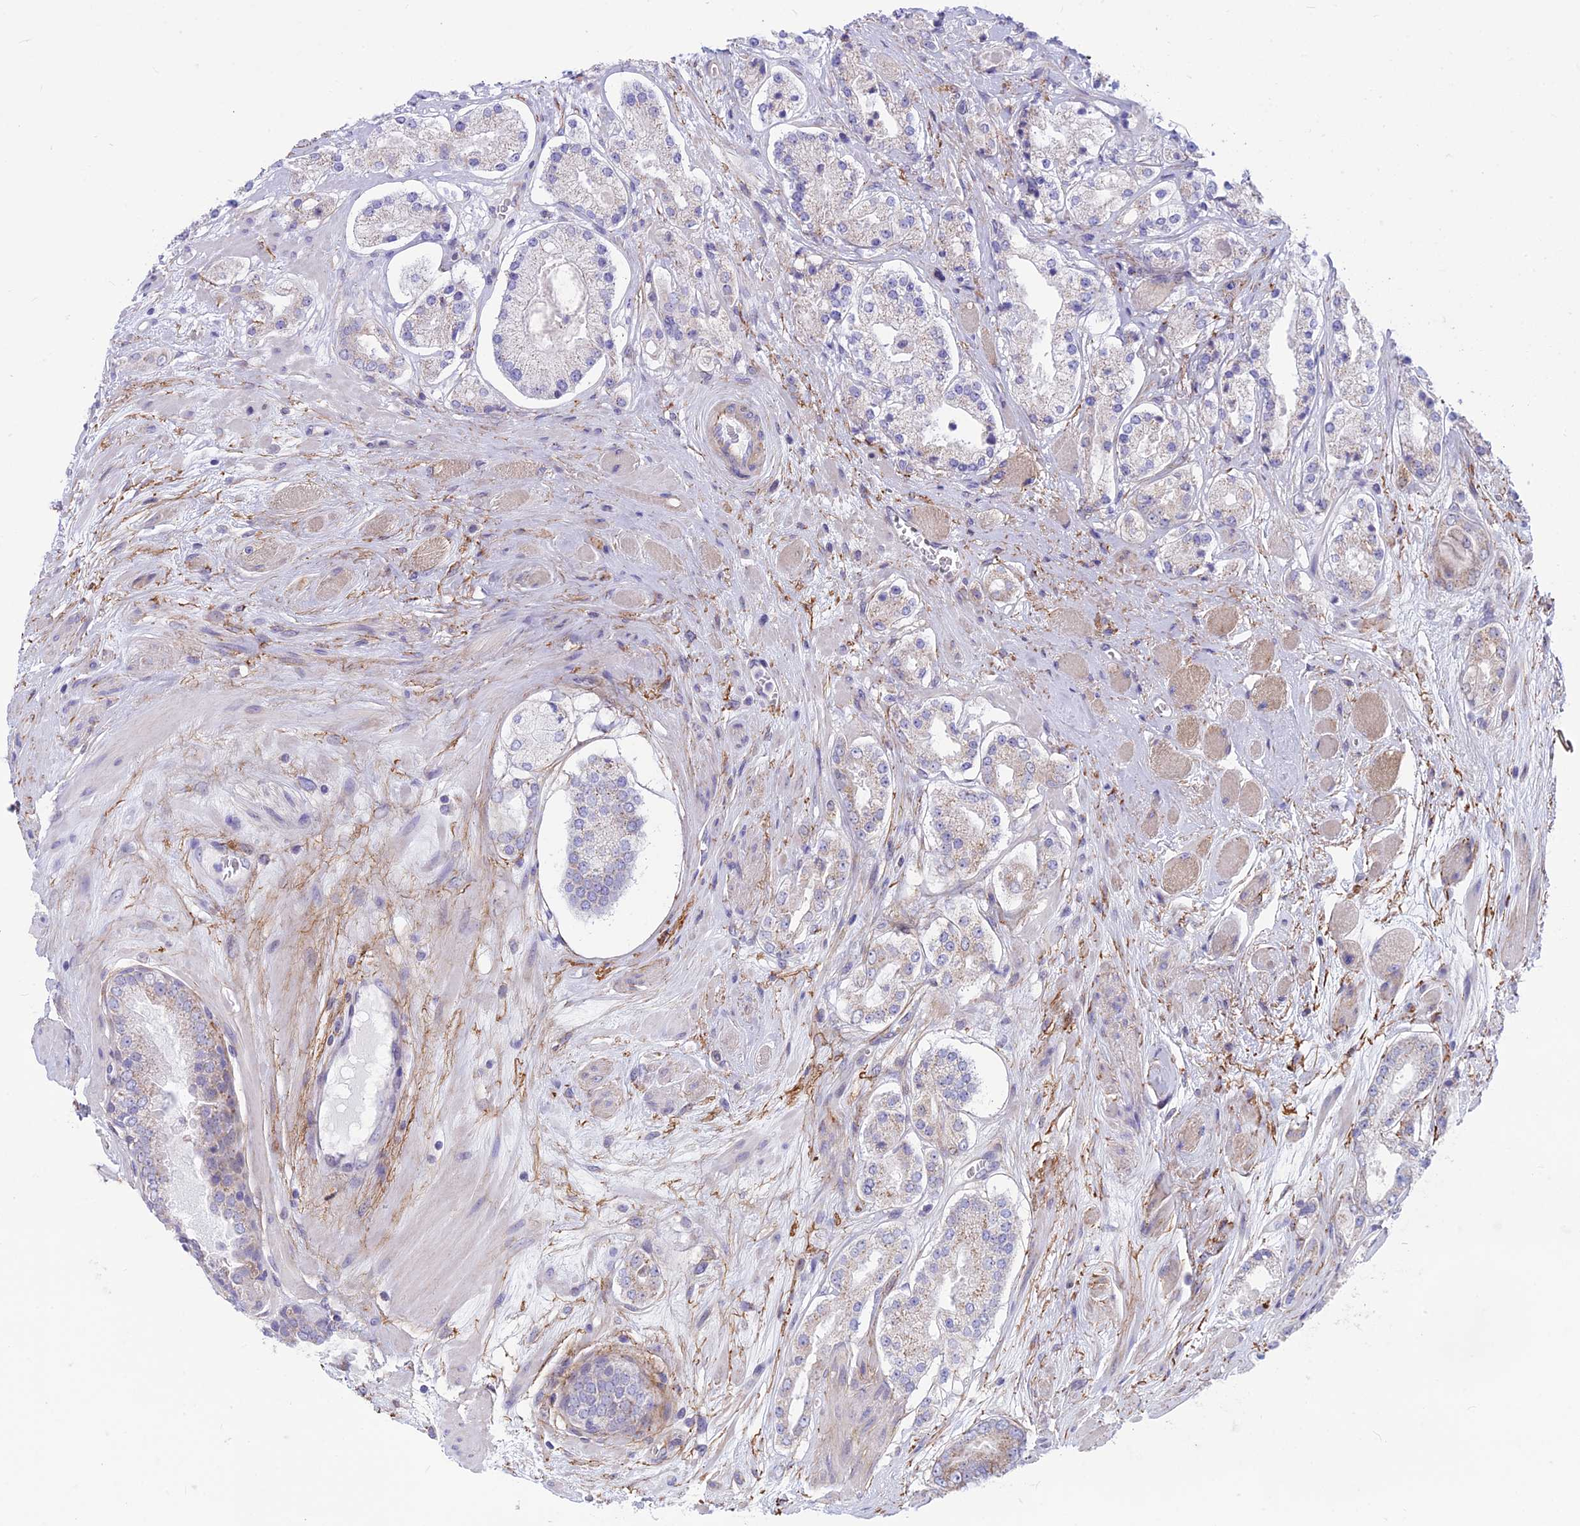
{"staining": {"intensity": "weak", "quantity": "<25%", "location": "cytoplasmic/membranous"}, "tissue": "prostate cancer", "cell_type": "Tumor cells", "image_type": "cancer", "snomed": [{"axis": "morphology", "description": "Adenocarcinoma, High grade"}, {"axis": "topography", "description": "Prostate"}], "caption": "This micrograph is of prostate cancer stained with immunohistochemistry to label a protein in brown with the nuclei are counter-stained blue. There is no staining in tumor cells.", "gene": "PLAC9", "patient": {"sex": "male", "age": 67}}